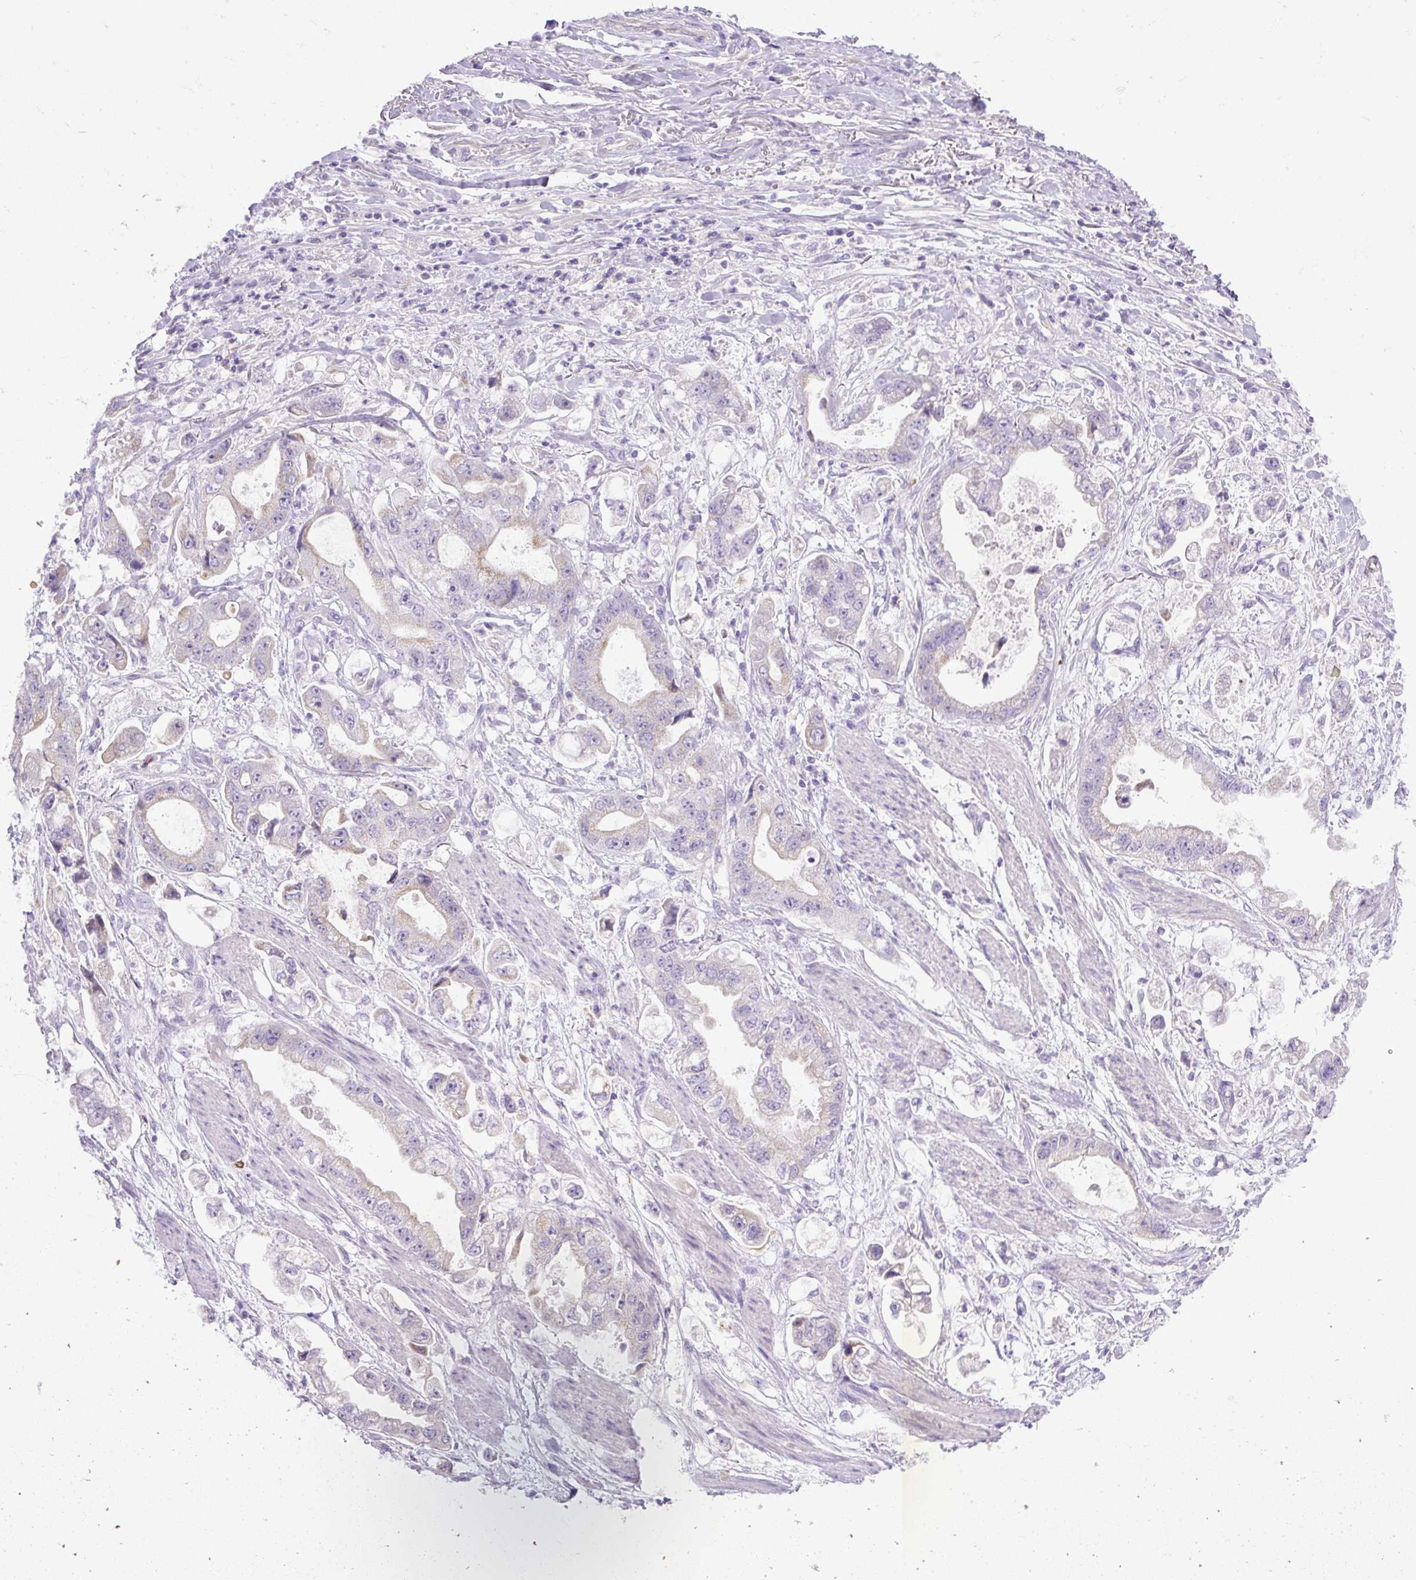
{"staining": {"intensity": "weak", "quantity": "<25%", "location": "cytoplasmic/membranous"}, "tissue": "stomach cancer", "cell_type": "Tumor cells", "image_type": "cancer", "snomed": [{"axis": "morphology", "description": "Adenocarcinoma, NOS"}, {"axis": "topography", "description": "Stomach"}], "caption": "Stomach cancer (adenocarcinoma) was stained to show a protein in brown. There is no significant positivity in tumor cells. (DAB immunohistochemistry with hematoxylin counter stain).", "gene": "SPTBN5", "patient": {"sex": "male", "age": 62}}